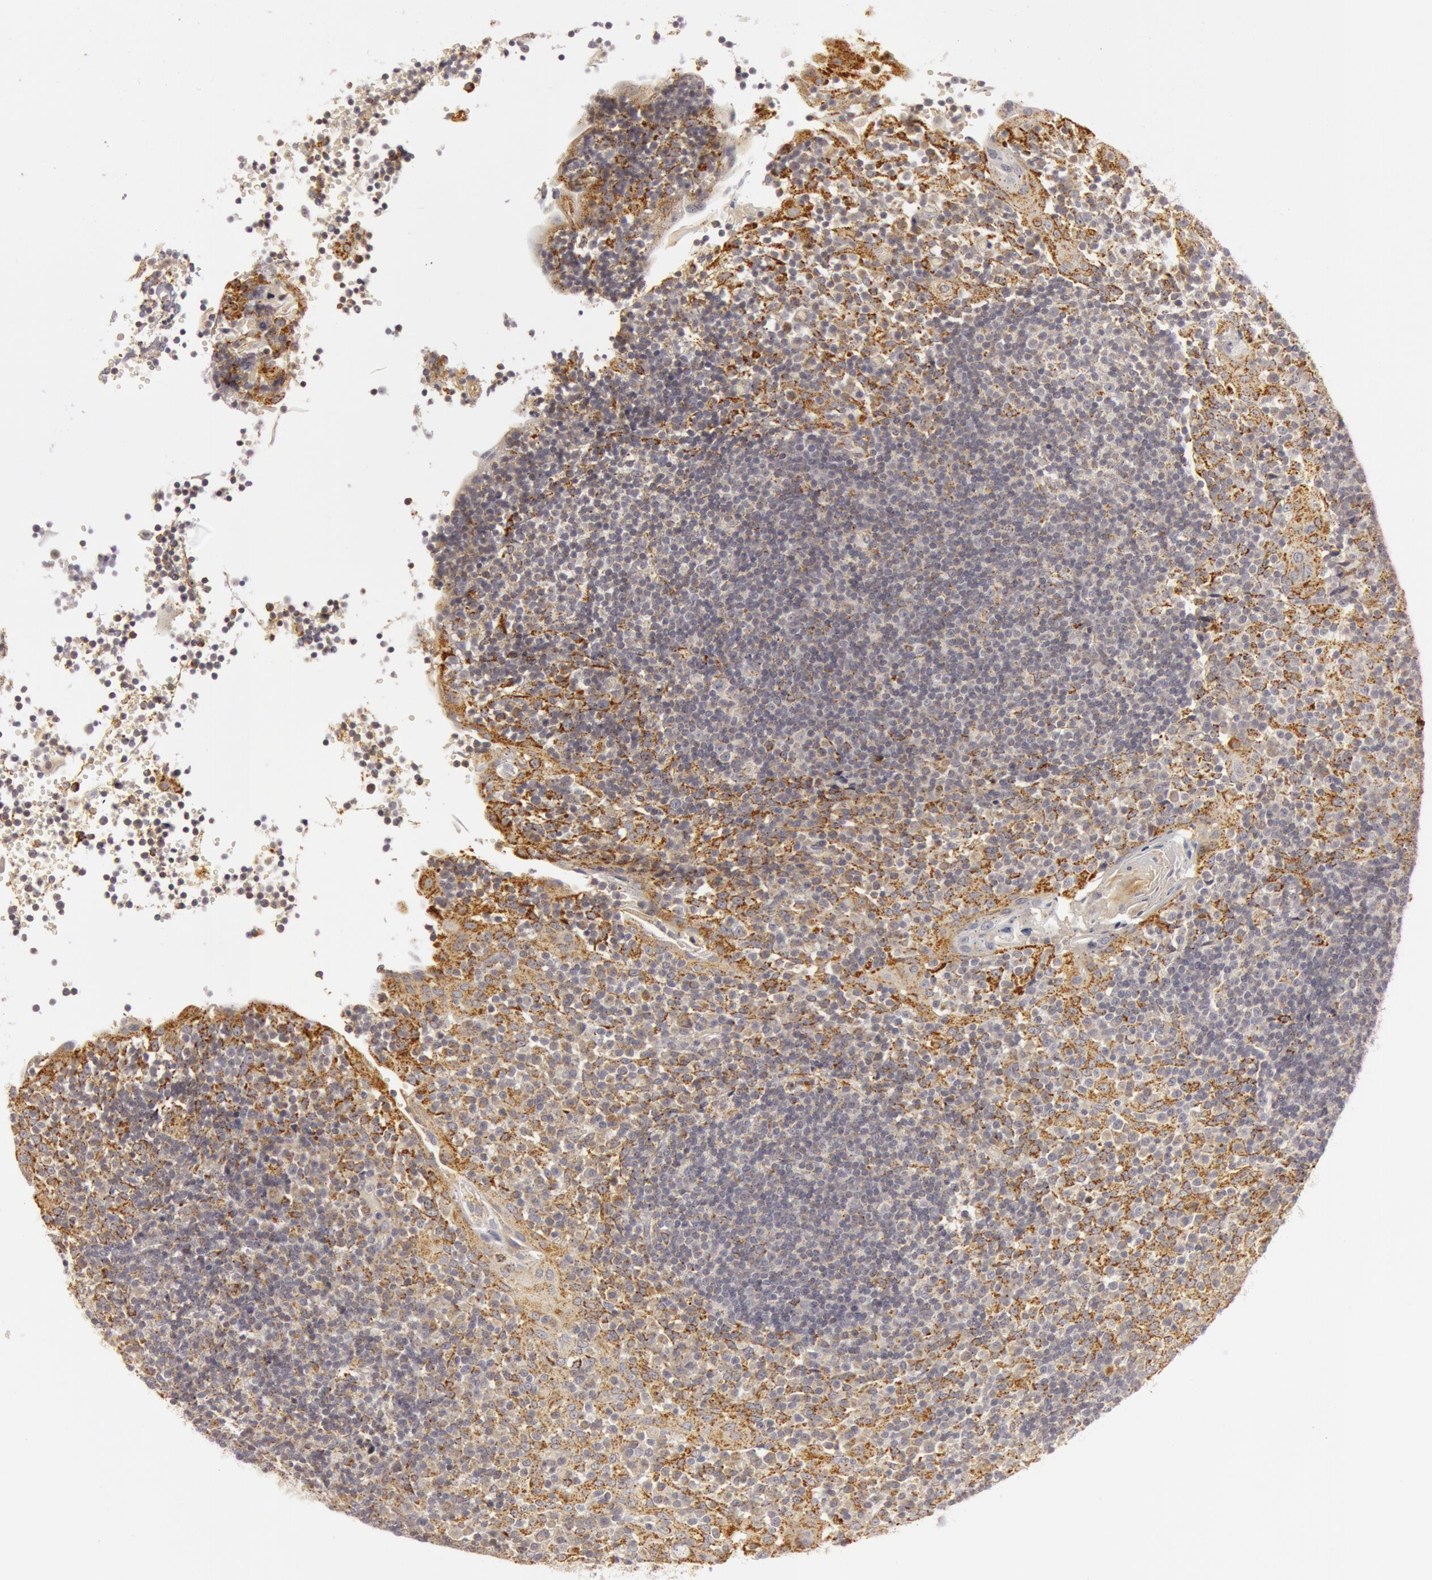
{"staining": {"intensity": "negative", "quantity": "none", "location": "none"}, "tissue": "tonsil", "cell_type": "Germinal center cells", "image_type": "normal", "snomed": [{"axis": "morphology", "description": "Normal tissue, NOS"}, {"axis": "topography", "description": "Tonsil"}], "caption": "Immunohistochemistry histopathology image of normal tonsil: human tonsil stained with DAB (3,3'-diaminobenzidine) shows no significant protein staining in germinal center cells.", "gene": "C7", "patient": {"sex": "female", "age": 40}}